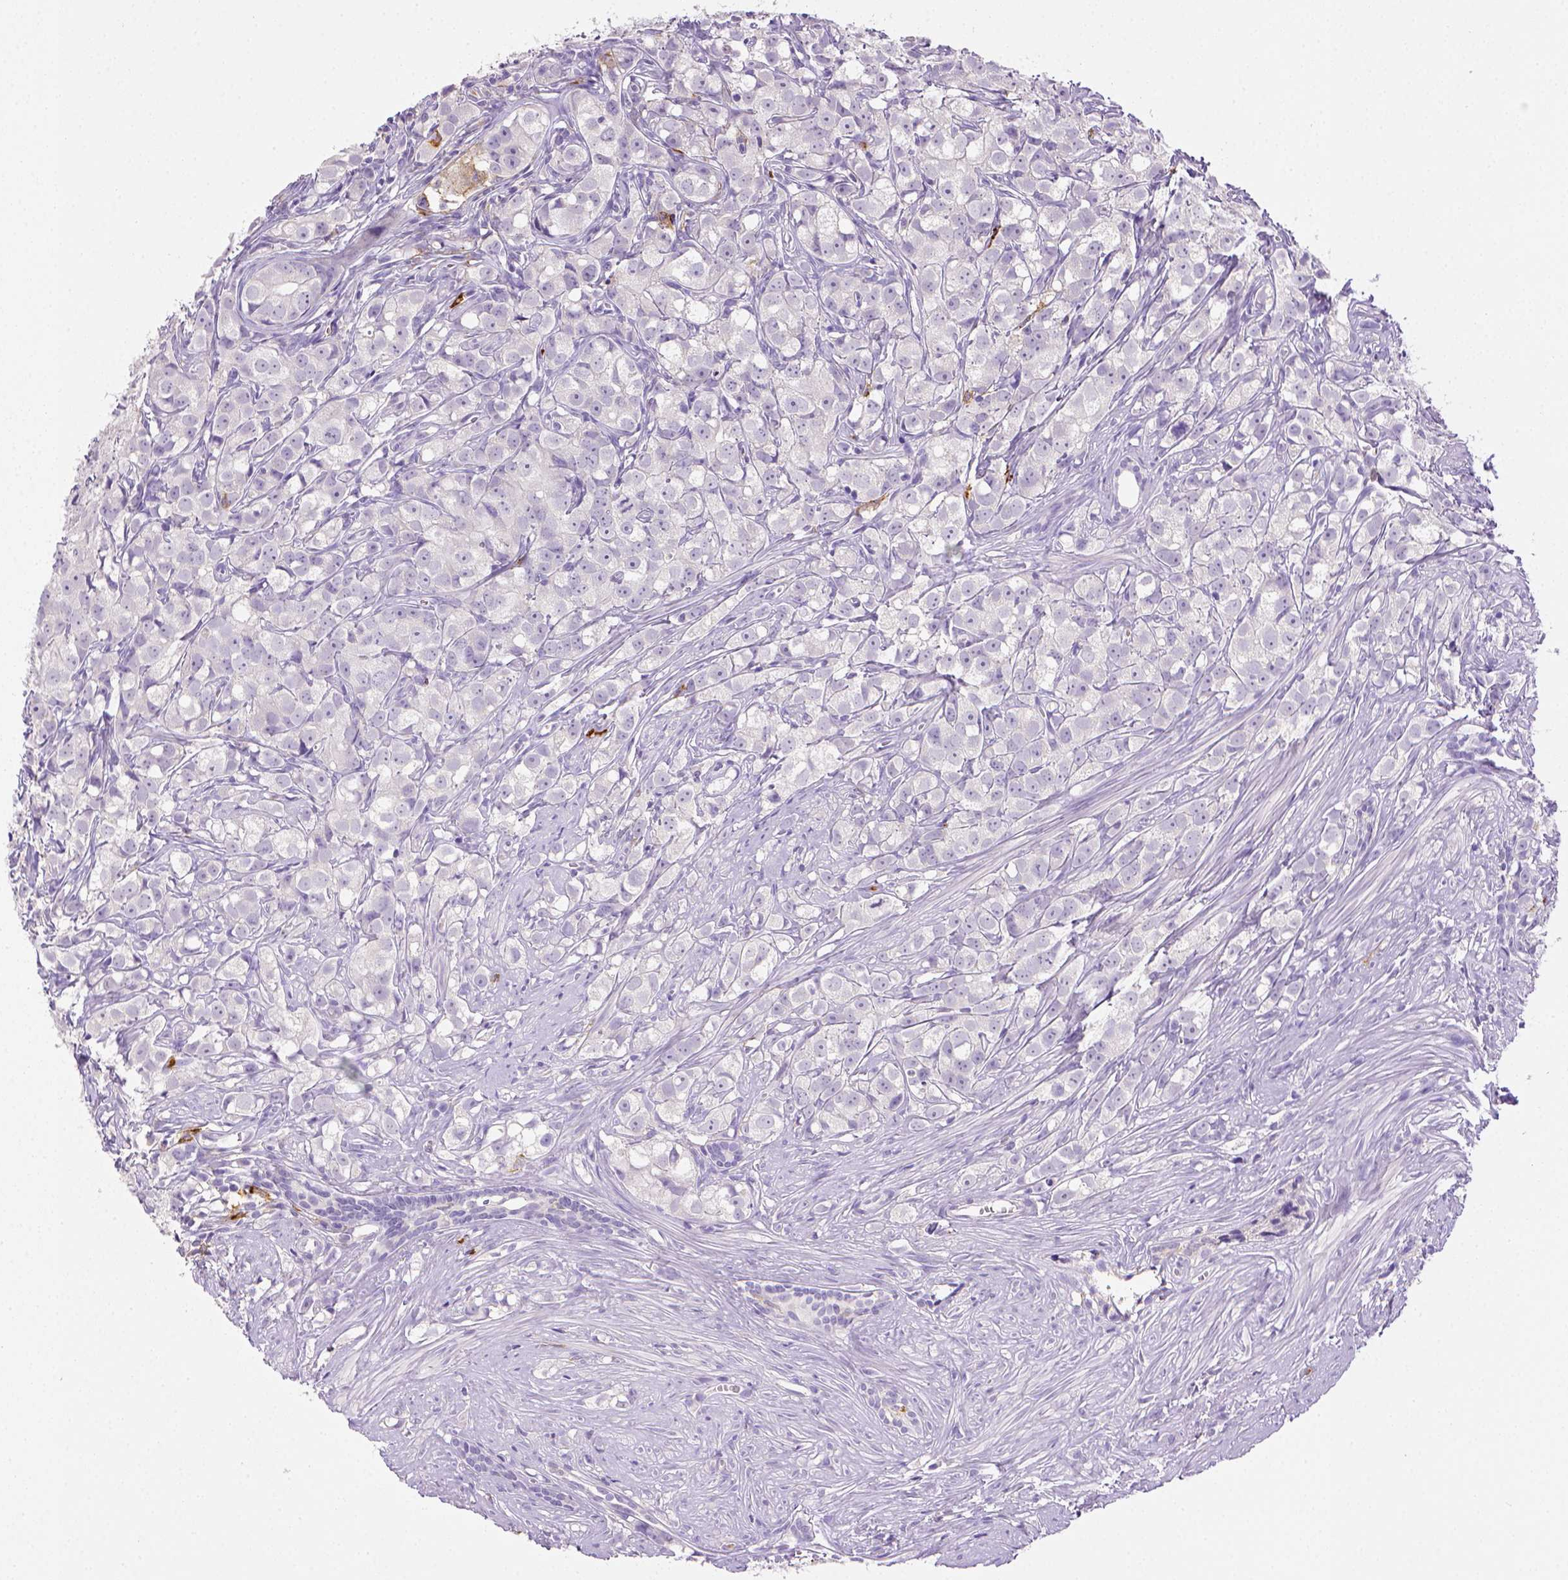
{"staining": {"intensity": "negative", "quantity": "none", "location": "none"}, "tissue": "prostate cancer", "cell_type": "Tumor cells", "image_type": "cancer", "snomed": [{"axis": "morphology", "description": "Adenocarcinoma, High grade"}, {"axis": "topography", "description": "Prostate"}], "caption": "High magnification brightfield microscopy of prostate cancer (high-grade adenocarcinoma) stained with DAB (brown) and counterstained with hematoxylin (blue): tumor cells show no significant expression. Nuclei are stained in blue.", "gene": "ITGAM", "patient": {"sex": "male", "age": 68}}